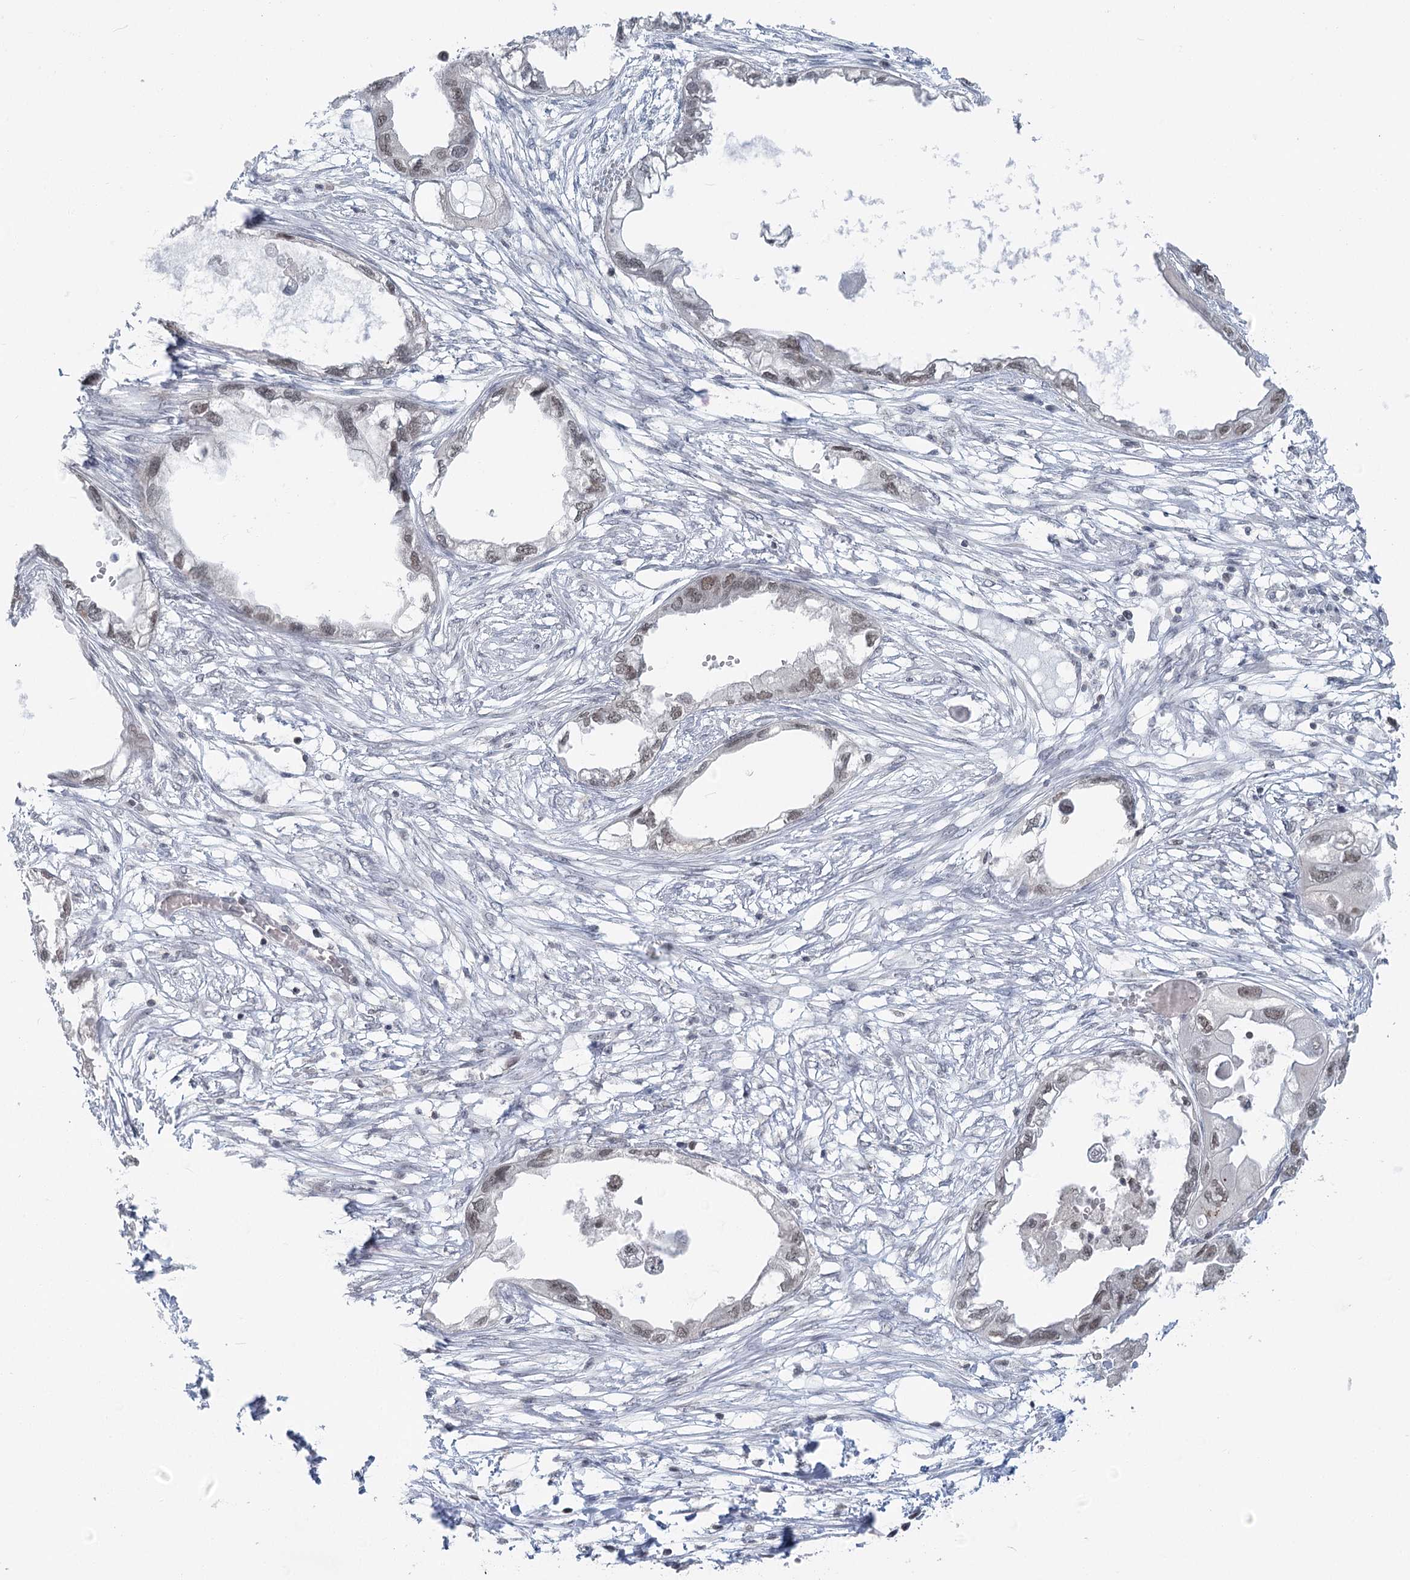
{"staining": {"intensity": "weak", "quantity": "25%-75%", "location": "nuclear"}, "tissue": "endometrial cancer", "cell_type": "Tumor cells", "image_type": "cancer", "snomed": [{"axis": "morphology", "description": "Adenocarcinoma, NOS"}, {"axis": "morphology", "description": "Adenocarcinoma, metastatic, NOS"}, {"axis": "topography", "description": "Adipose tissue"}, {"axis": "topography", "description": "Endometrium"}], "caption": "Protein expression analysis of endometrial metastatic adenocarcinoma demonstrates weak nuclear staining in about 25%-75% of tumor cells.", "gene": "PDS5A", "patient": {"sex": "female", "age": 67}}